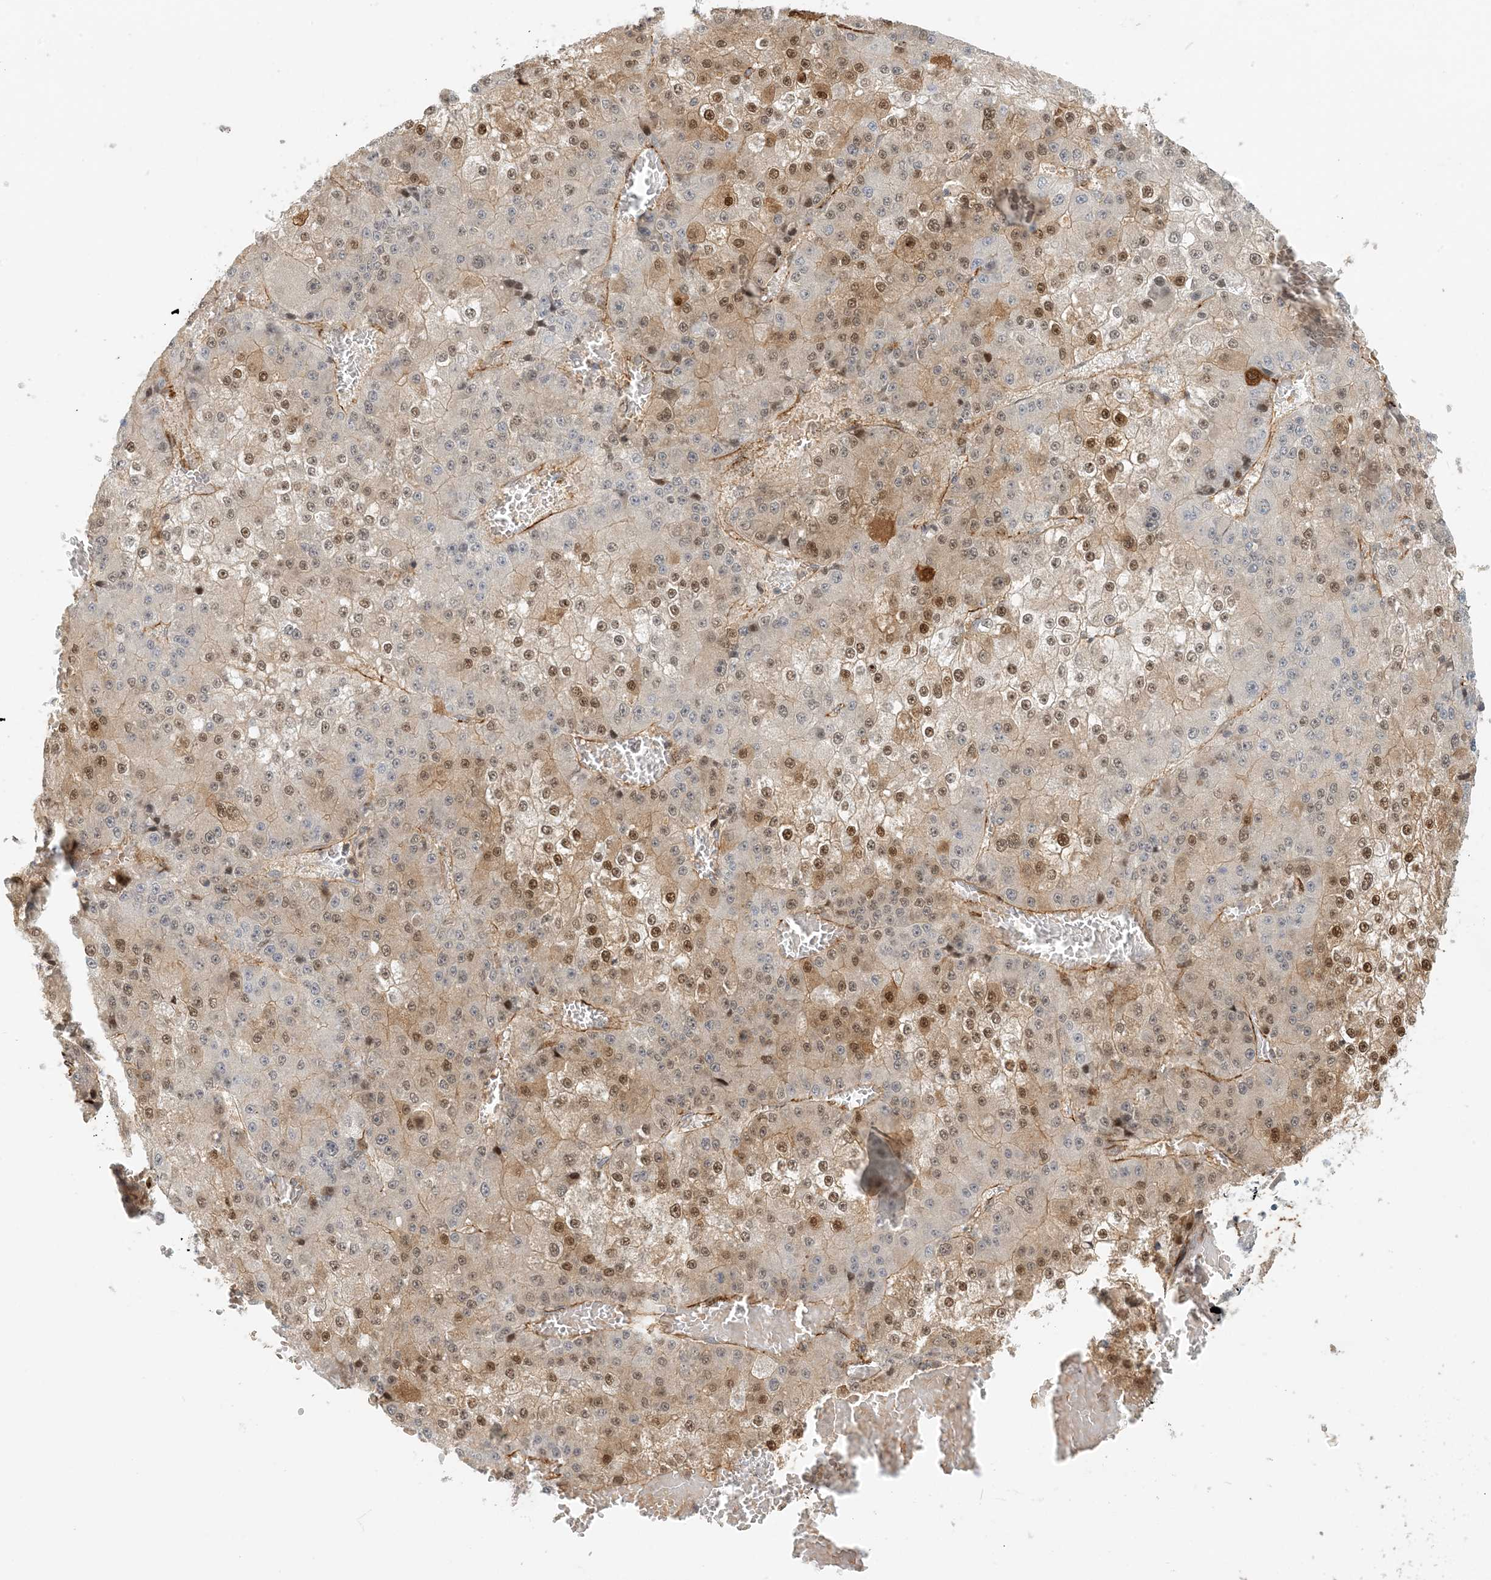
{"staining": {"intensity": "moderate", "quantity": "25%-75%", "location": "nuclear"}, "tissue": "liver cancer", "cell_type": "Tumor cells", "image_type": "cancer", "snomed": [{"axis": "morphology", "description": "Carcinoma, Hepatocellular, NOS"}, {"axis": "topography", "description": "Liver"}], "caption": "IHC of liver hepatocellular carcinoma shows medium levels of moderate nuclear positivity in approximately 25%-75% of tumor cells. The protein of interest is shown in brown color, while the nuclei are stained blue.", "gene": "MAPKBP1", "patient": {"sex": "female", "age": 73}}